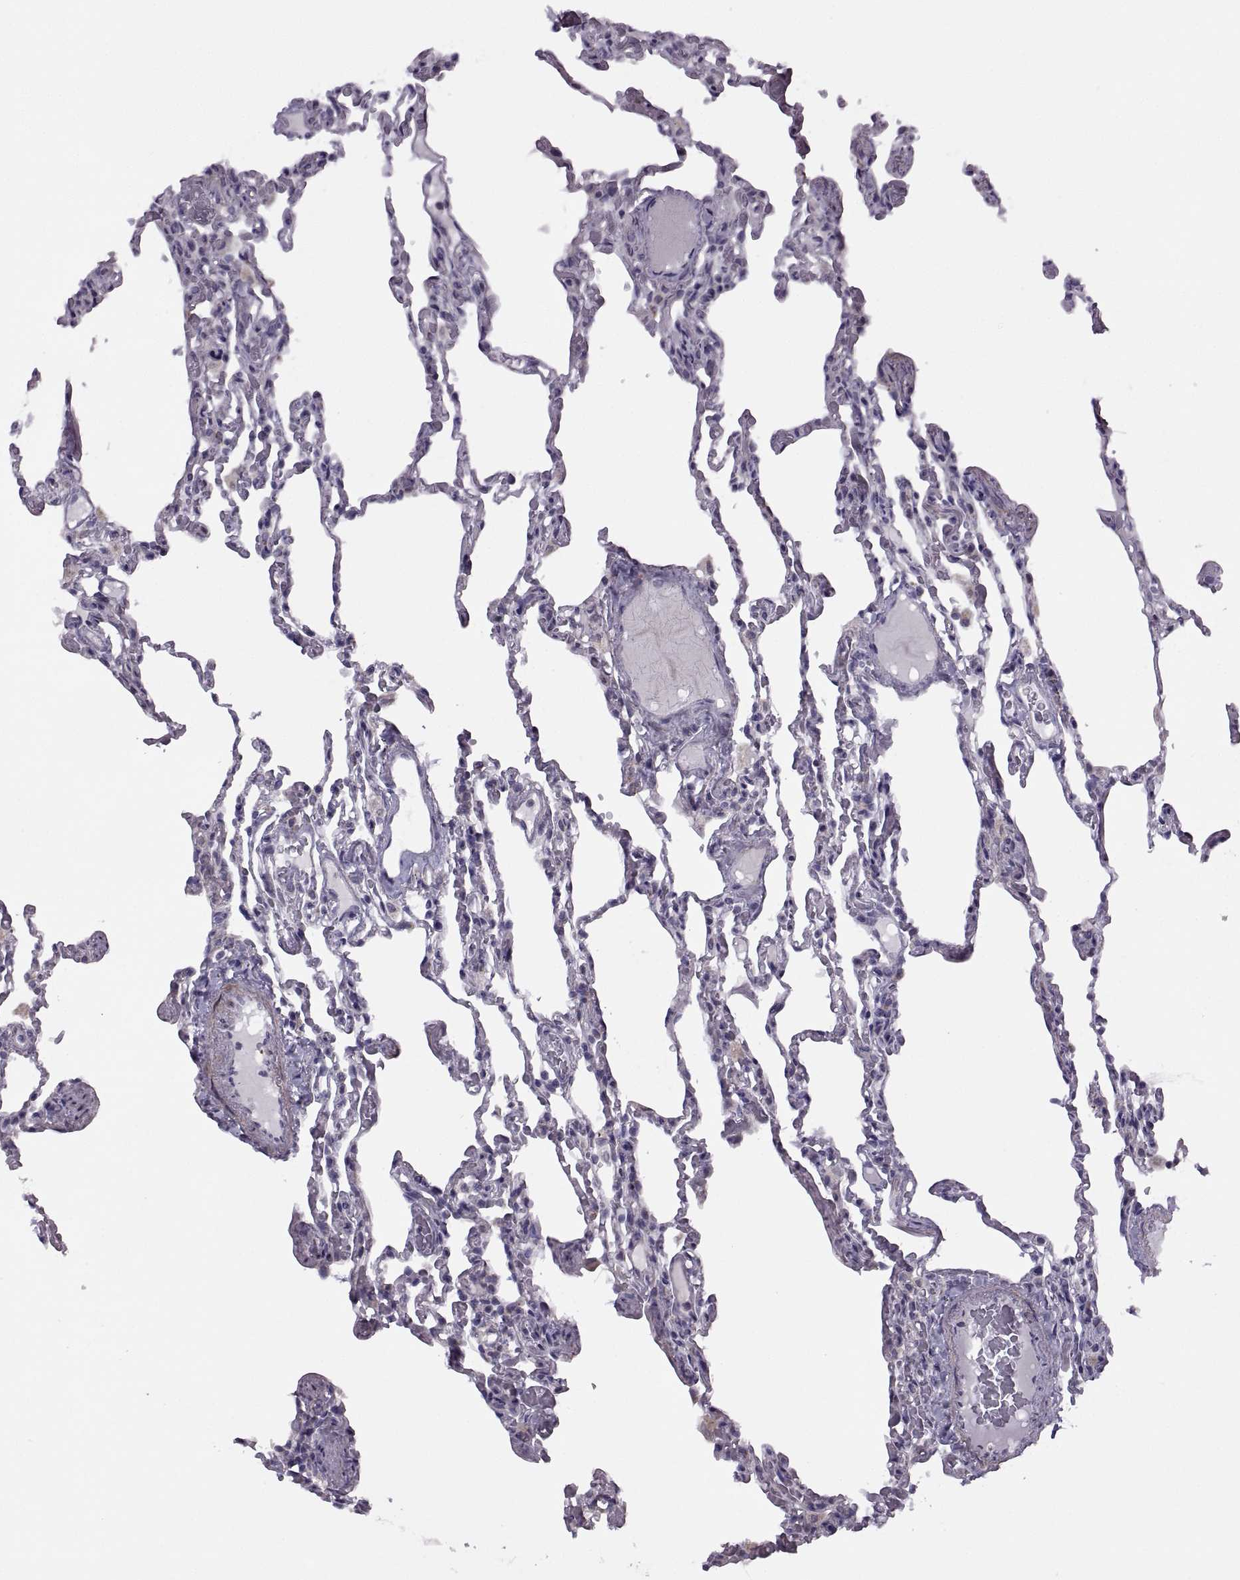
{"staining": {"intensity": "negative", "quantity": "none", "location": "none"}, "tissue": "lung", "cell_type": "Alveolar cells", "image_type": "normal", "snomed": [{"axis": "morphology", "description": "Normal tissue, NOS"}, {"axis": "topography", "description": "Lung"}], "caption": "Immunohistochemistry (IHC) image of normal lung stained for a protein (brown), which displays no expression in alveolar cells.", "gene": "RIPK4", "patient": {"sex": "female", "age": 43}}